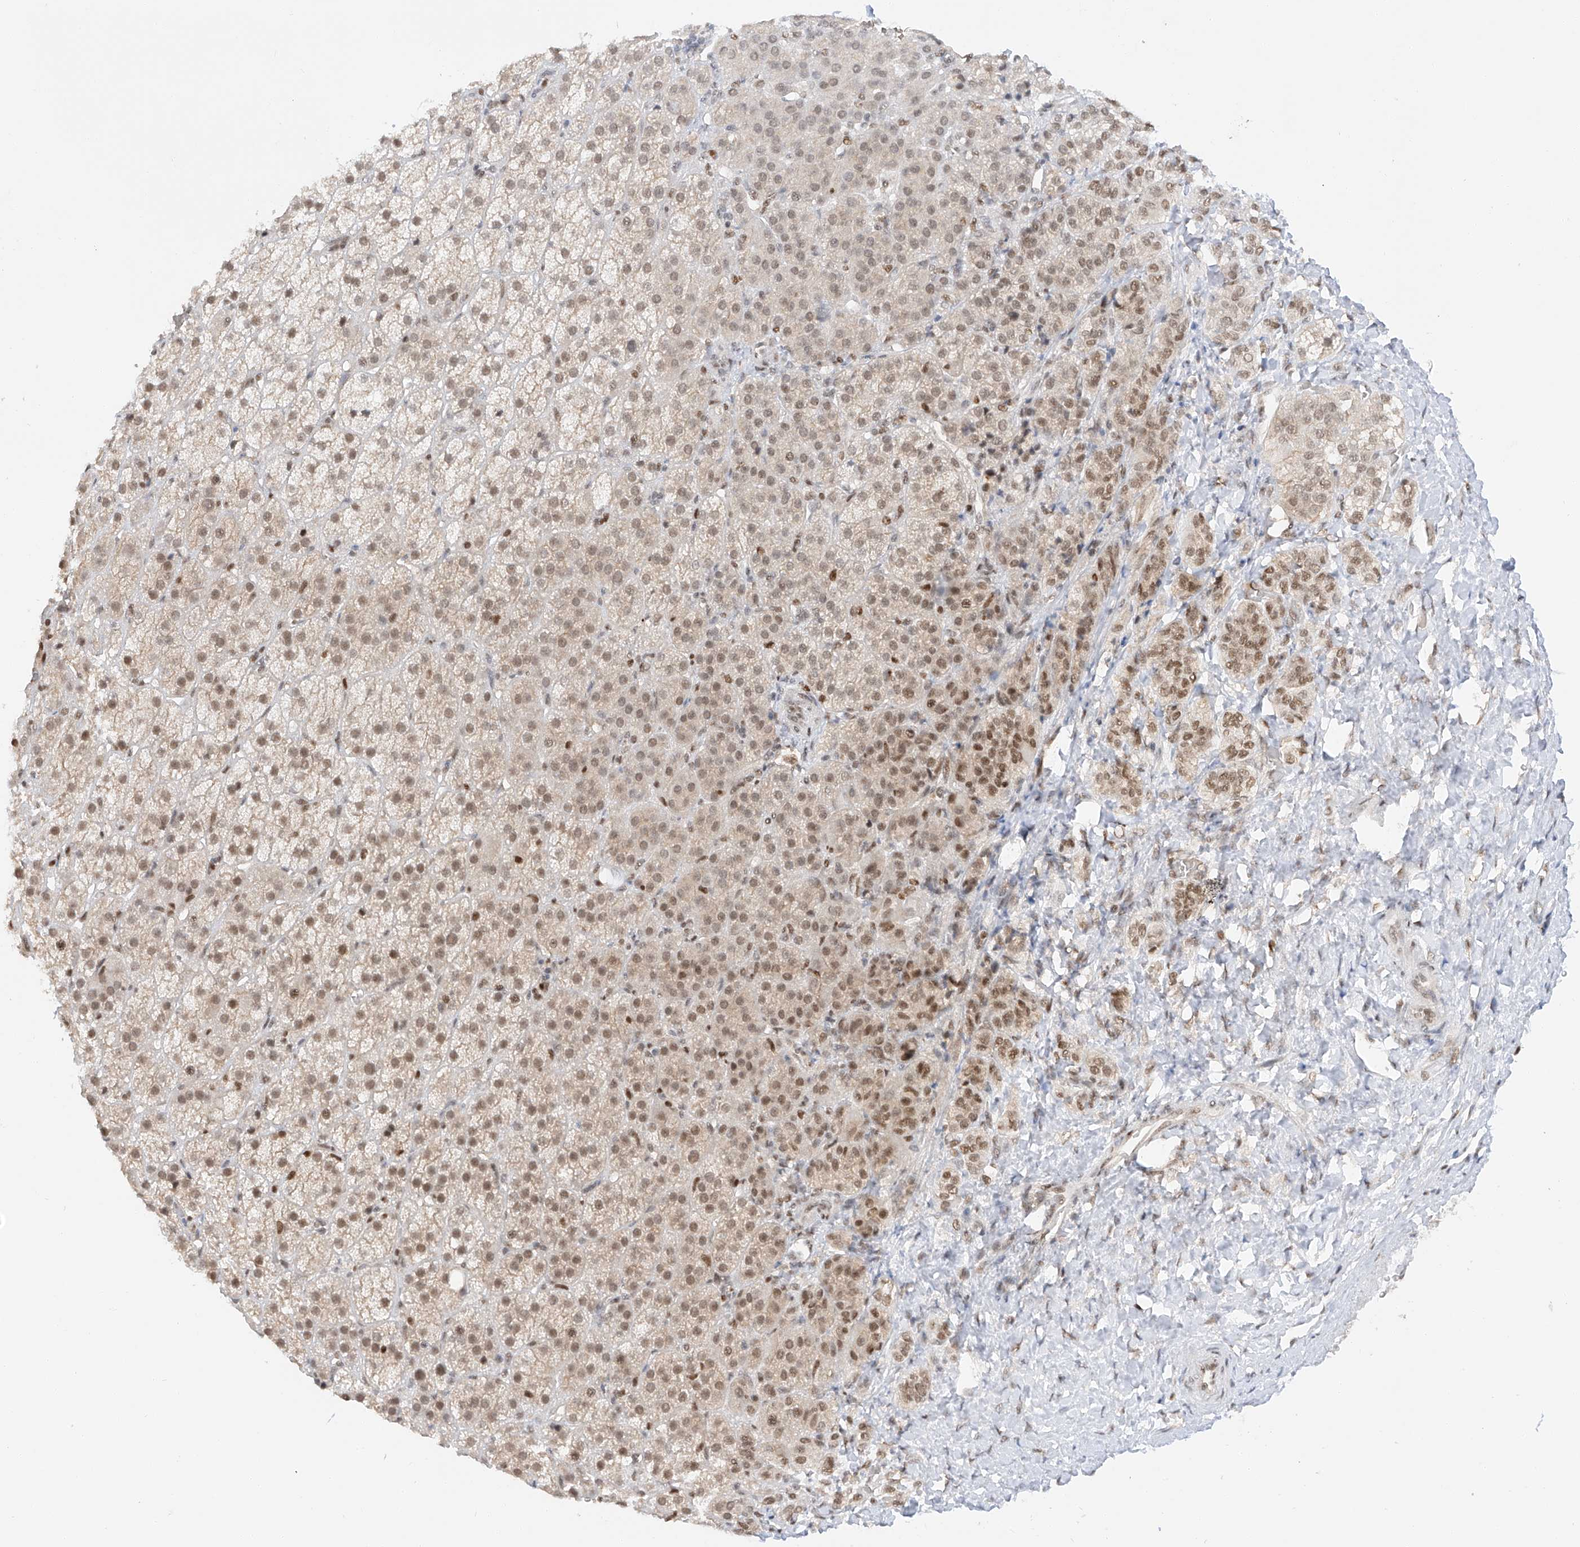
{"staining": {"intensity": "moderate", "quantity": "25%-75%", "location": "nuclear"}, "tissue": "adrenal gland", "cell_type": "Glandular cells", "image_type": "normal", "snomed": [{"axis": "morphology", "description": "Normal tissue, NOS"}, {"axis": "topography", "description": "Adrenal gland"}], "caption": "This photomicrograph reveals immunohistochemistry staining of unremarkable adrenal gland, with medium moderate nuclear expression in approximately 25%-75% of glandular cells.", "gene": "POGK", "patient": {"sex": "female", "age": 57}}